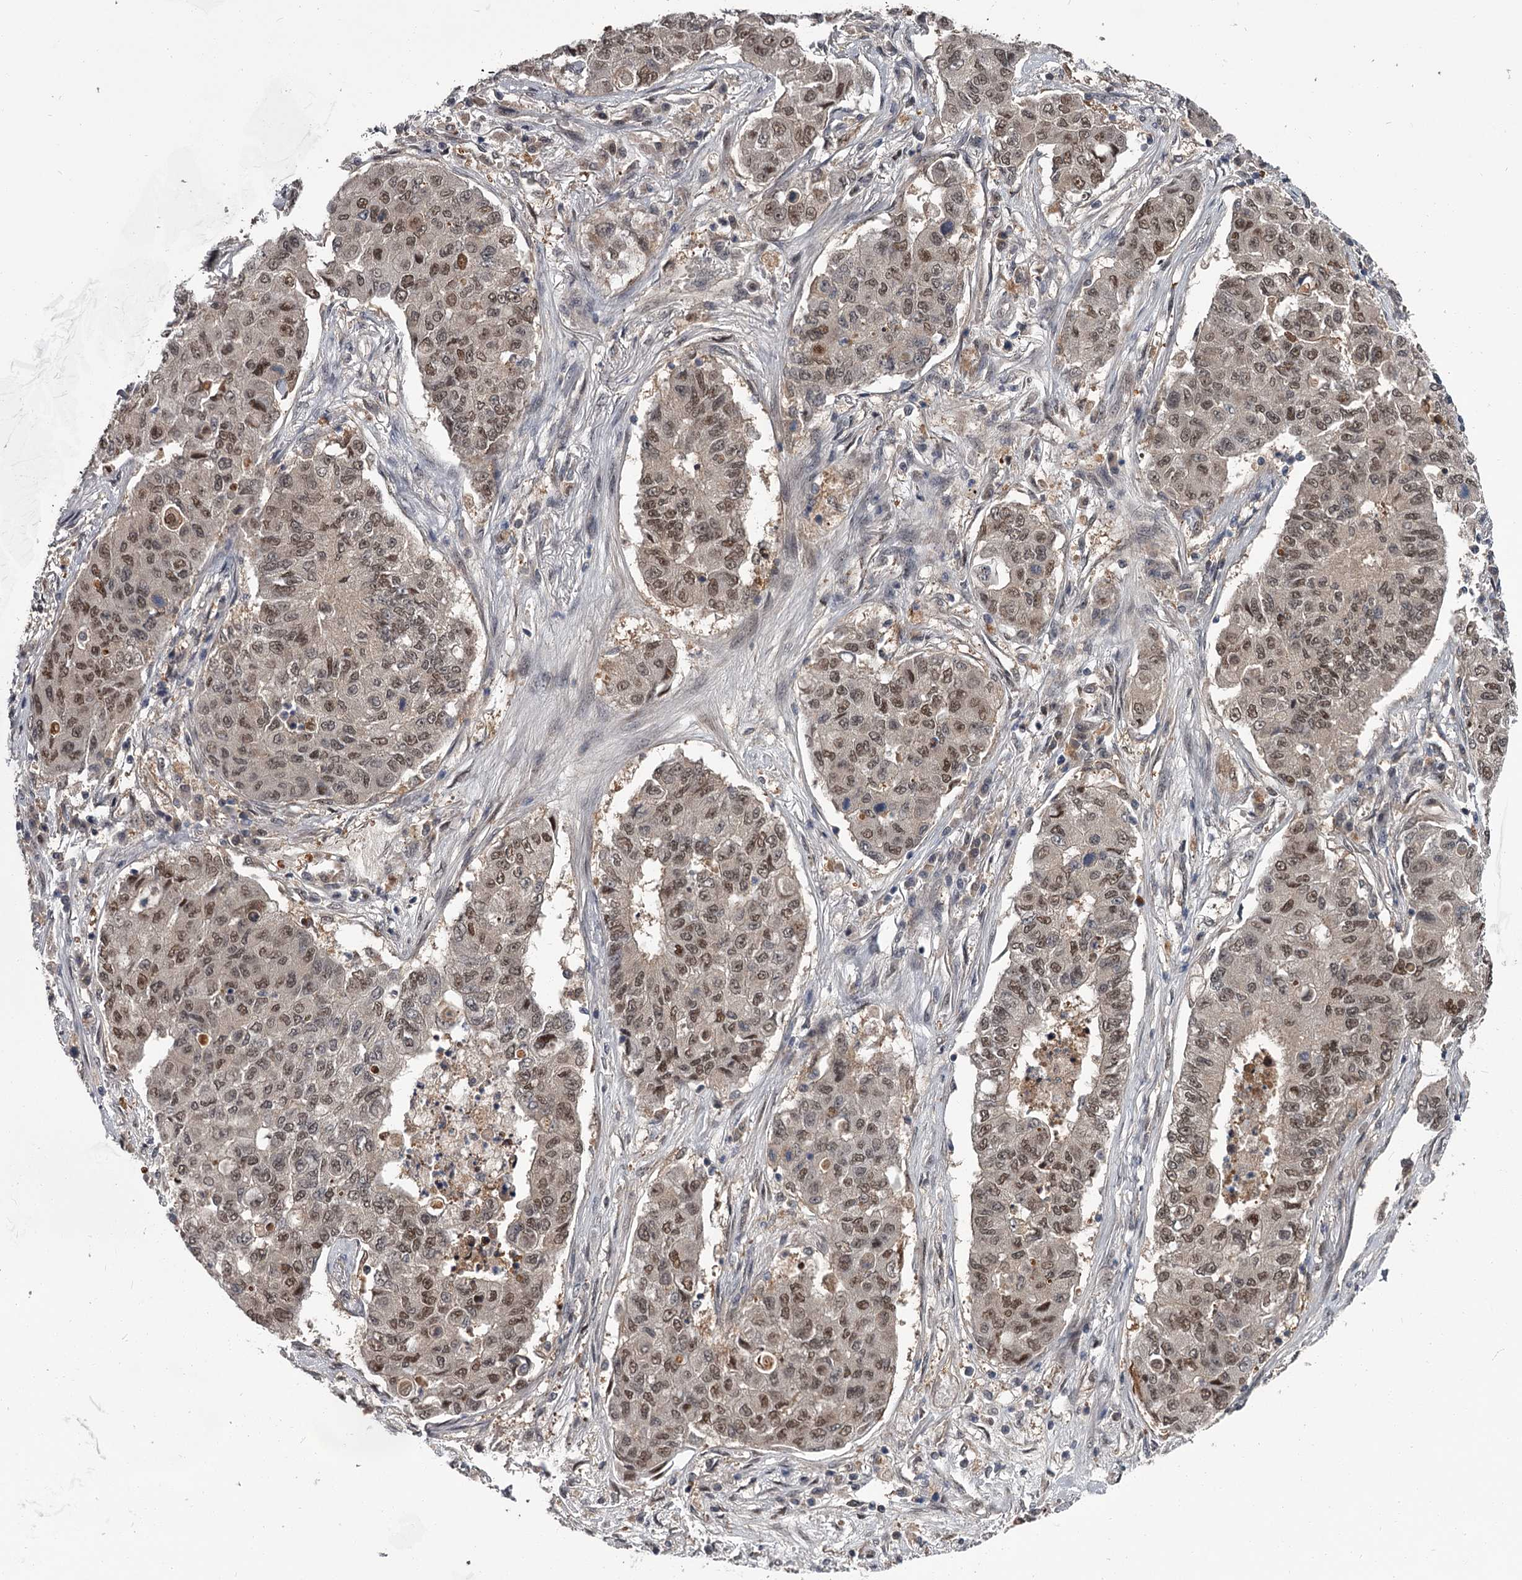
{"staining": {"intensity": "moderate", "quantity": "25%-75%", "location": "nuclear"}, "tissue": "lung cancer", "cell_type": "Tumor cells", "image_type": "cancer", "snomed": [{"axis": "morphology", "description": "Squamous cell carcinoma, NOS"}, {"axis": "topography", "description": "Lung"}], "caption": "Moderate nuclear protein positivity is seen in about 25%-75% of tumor cells in lung squamous cell carcinoma.", "gene": "DAO", "patient": {"sex": "male", "age": 74}}